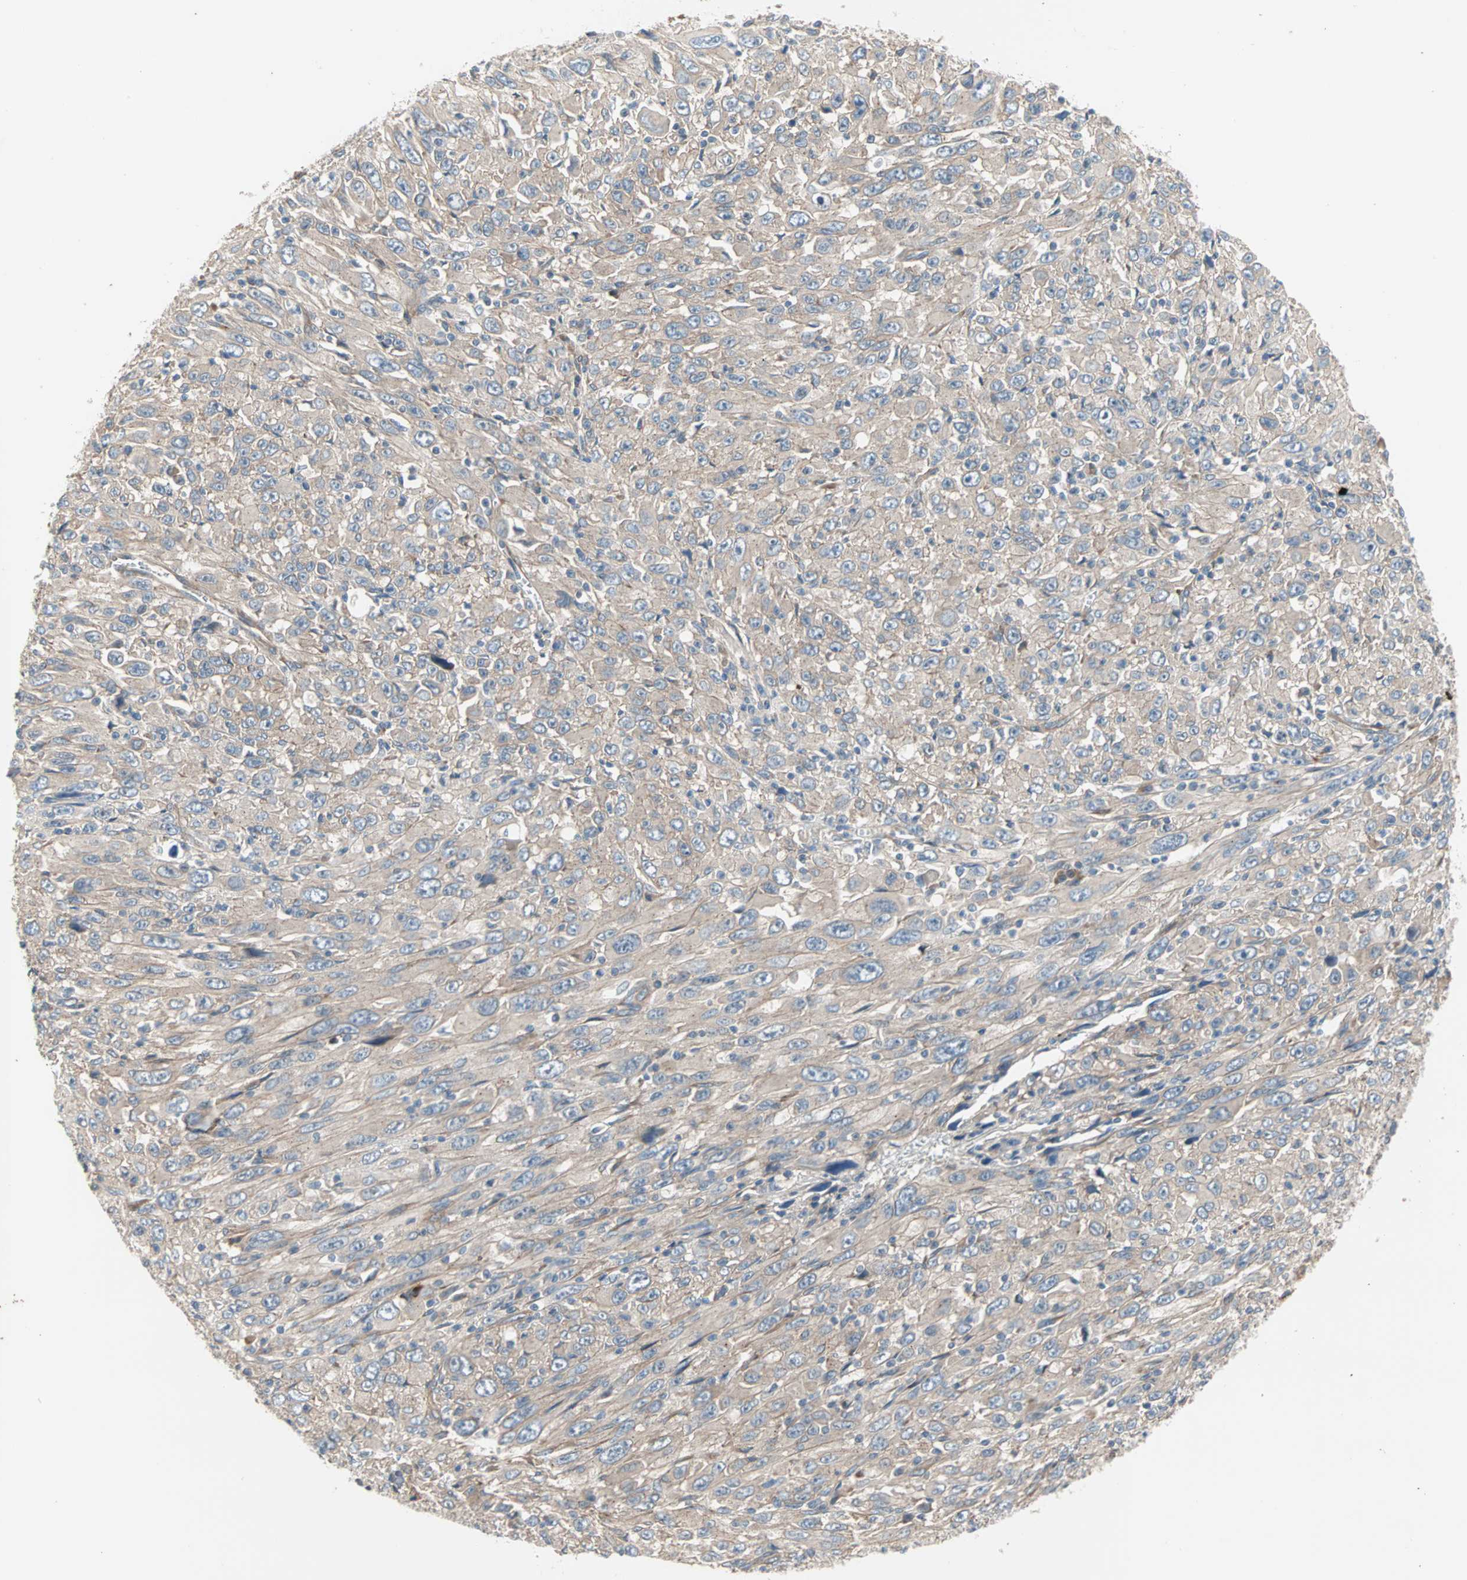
{"staining": {"intensity": "weak", "quantity": "25%-75%", "location": "cytoplasmic/membranous"}, "tissue": "melanoma", "cell_type": "Tumor cells", "image_type": "cancer", "snomed": [{"axis": "morphology", "description": "Malignant melanoma, Metastatic site"}, {"axis": "topography", "description": "Skin"}], "caption": "Immunohistochemical staining of human melanoma shows low levels of weak cytoplasmic/membranous expression in about 25%-75% of tumor cells.", "gene": "PDE8A", "patient": {"sex": "female", "age": 56}}